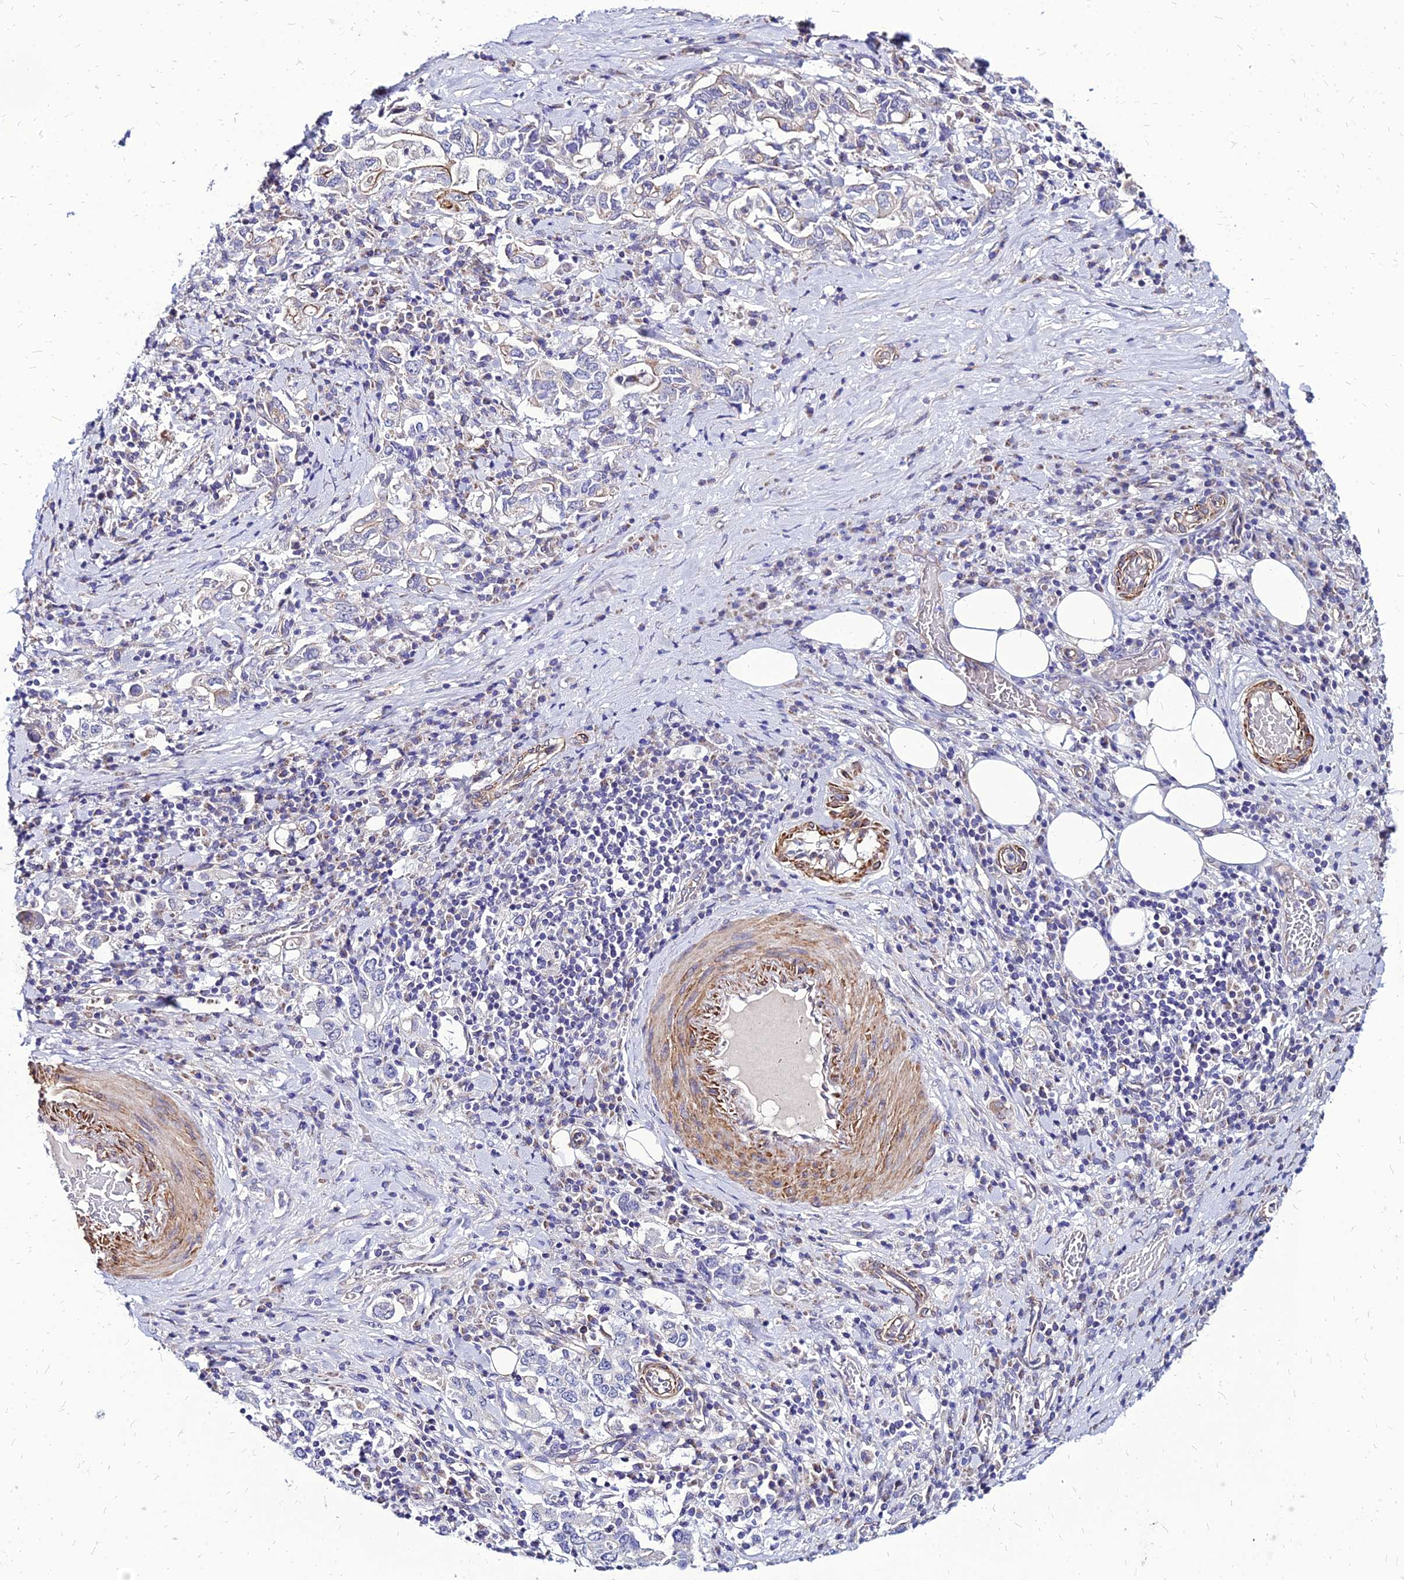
{"staining": {"intensity": "negative", "quantity": "none", "location": "none"}, "tissue": "stomach cancer", "cell_type": "Tumor cells", "image_type": "cancer", "snomed": [{"axis": "morphology", "description": "Adenocarcinoma, NOS"}, {"axis": "topography", "description": "Stomach, upper"}, {"axis": "topography", "description": "Stomach"}], "caption": "A high-resolution photomicrograph shows immunohistochemistry staining of stomach cancer, which exhibits no significant staining in tumor cells.", "gene": "YEATS2", "patient": {"sex": "male", "age": 62}}